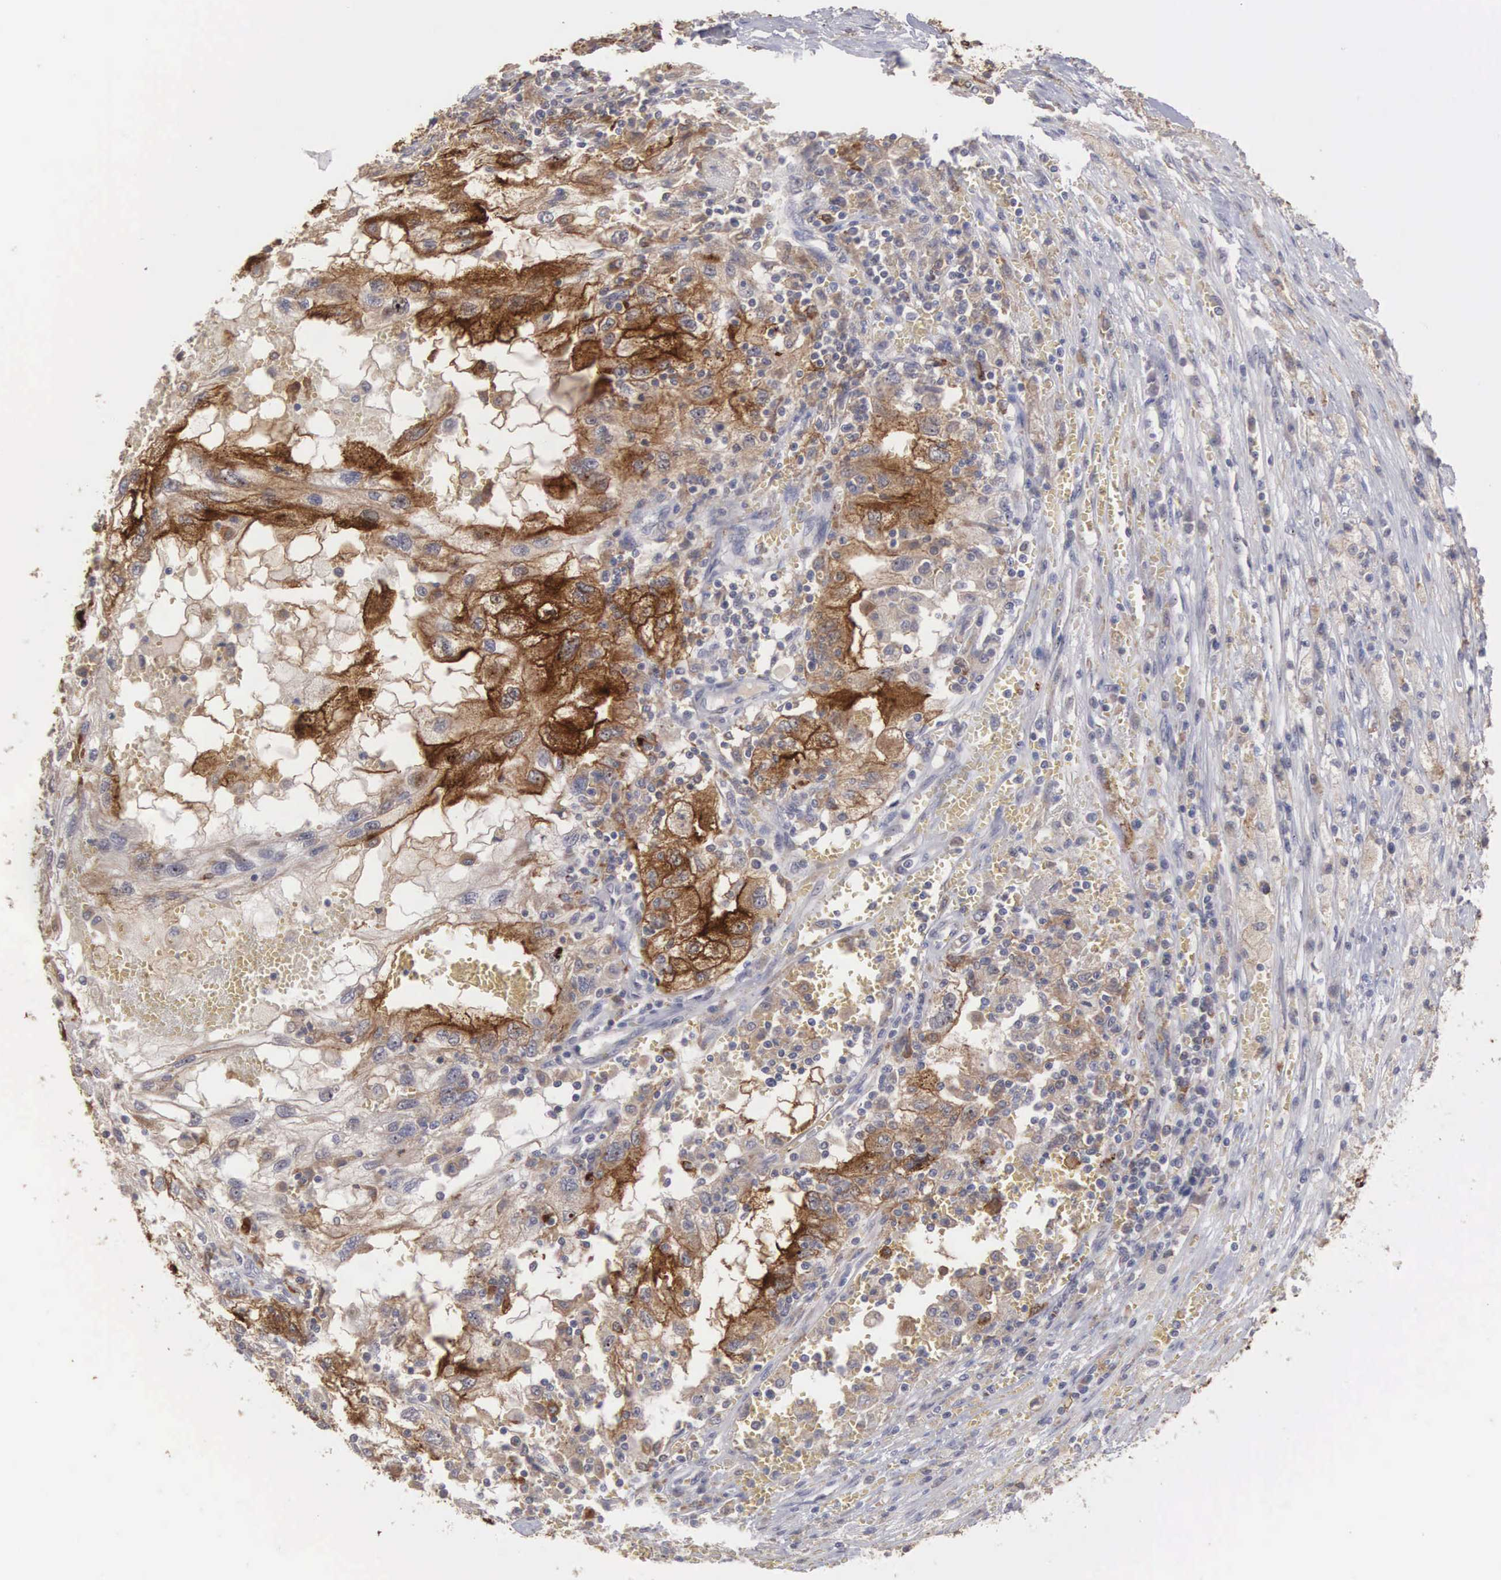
{"staining": {"intensity": "strong", "quantity": ">75%", "location": "cytoplasmic/membranous,nuclear"}, "tissue": "renal cancer", "cell_type": "Tumor cells", "image_type": "cancer", "snomed": [{"axis": "morphology", "description": "Normal tissue, NOS"}, {"axis": "morphology", "description": "Adenocarcinoma, NOS"}, {"axis": "topography", "description": "Kidney"}], "caption": "Renal cancer tissue displays strong cytoplasmic/membranous and nuclear positivity in about >75% of tumor cells", "gene": "AMN", "patient": {"sex": "male", "age": 71}}